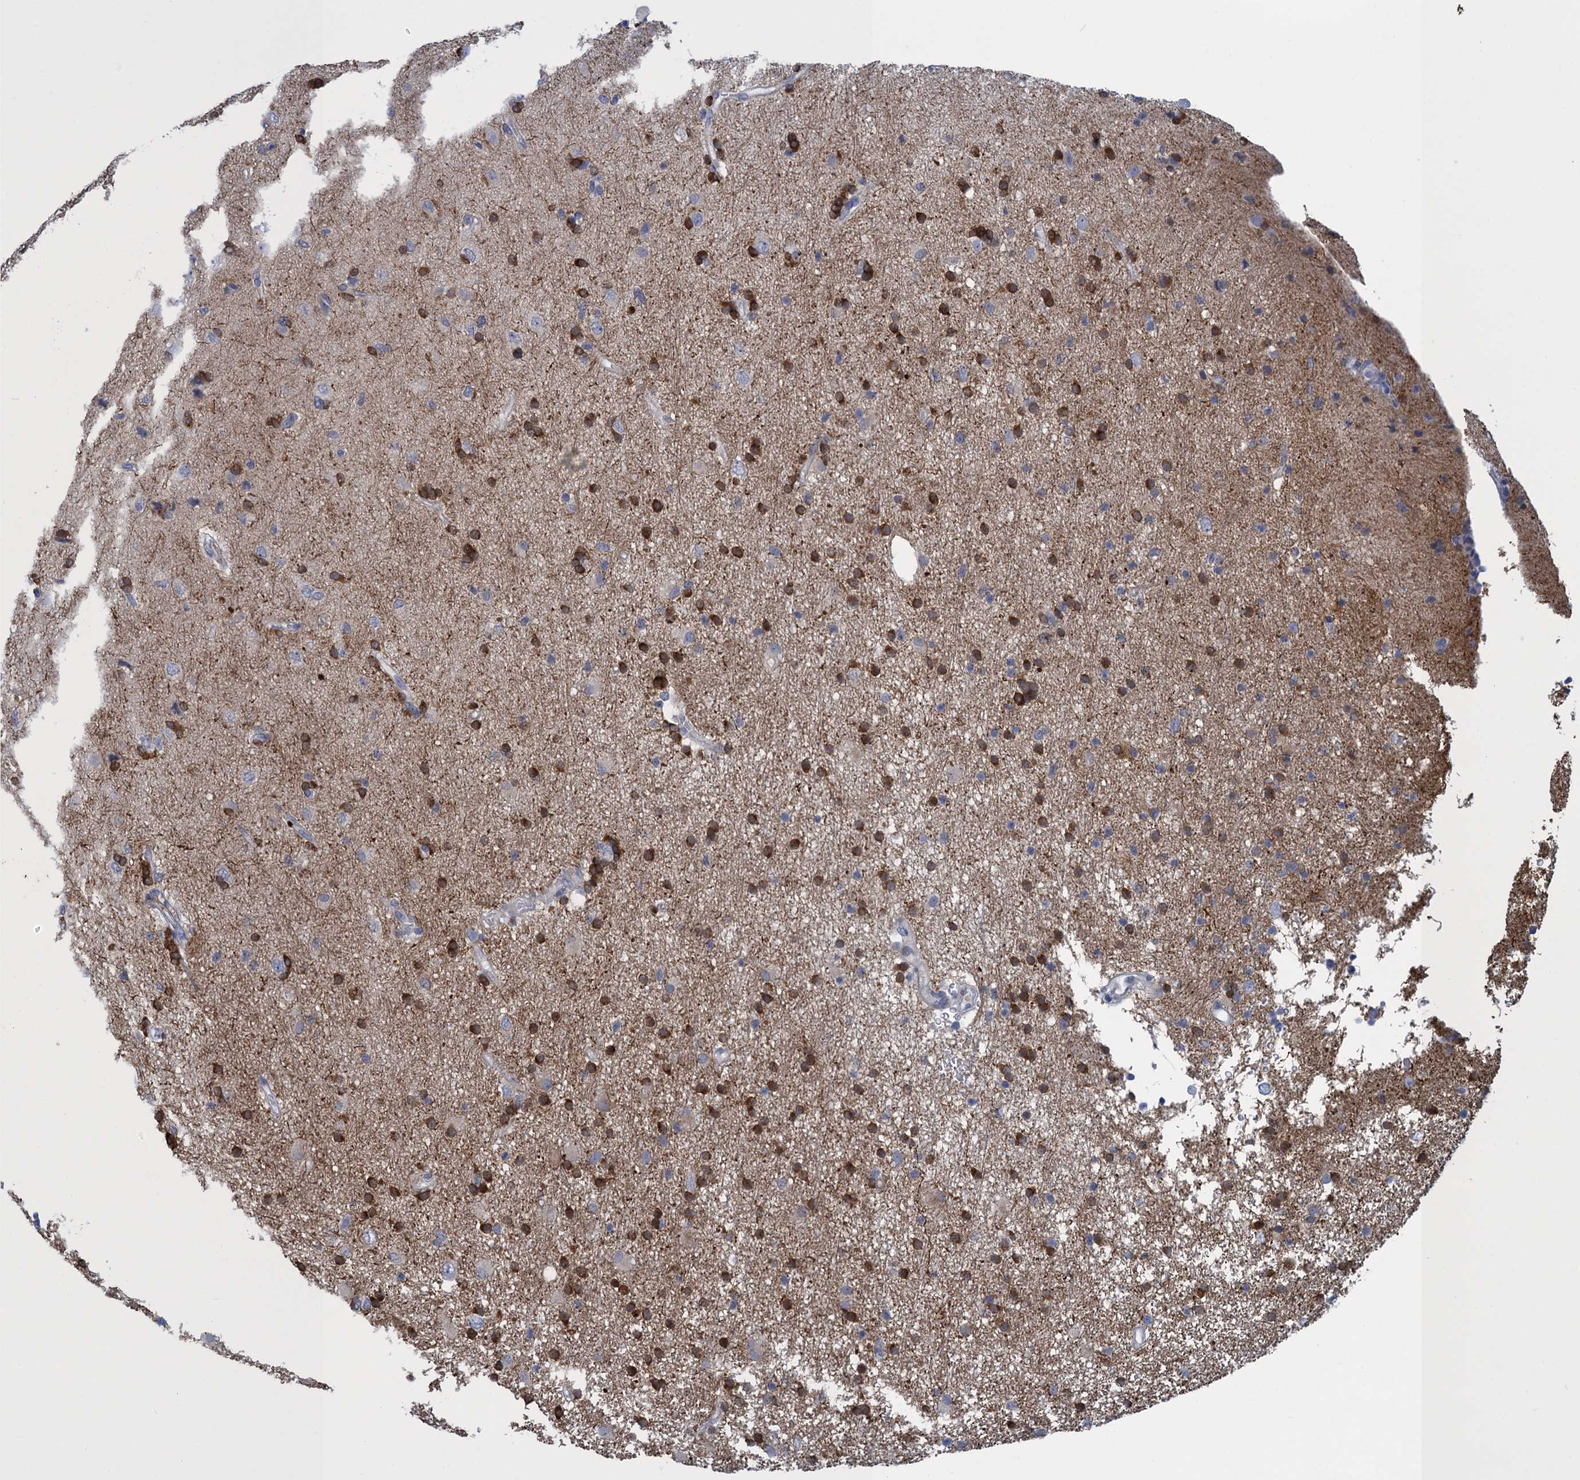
{"staining": {"intensity": "moderate", "quantity": "25%-75%", "location": "cytoplasmic/membranous"}, "tissue": "glioma", "cell_type": "Tumor cells", "image_type": "cancer", "snomed": [{"axis": "morphology", "description": "Glioma, malignant, High grade"}, {"axis": "topography", "description": "Brain"}], "caption": "DAB (3,3'-diaminobenzidine) immunohistochemical staining of malignant glioma (high-grade) reveals moderate cytoplasmic/membranous protein expression in approximately 25%-75% of tumor cells.", "gene": "SCEL", "patient": {"sex": "male", "age": 77}}